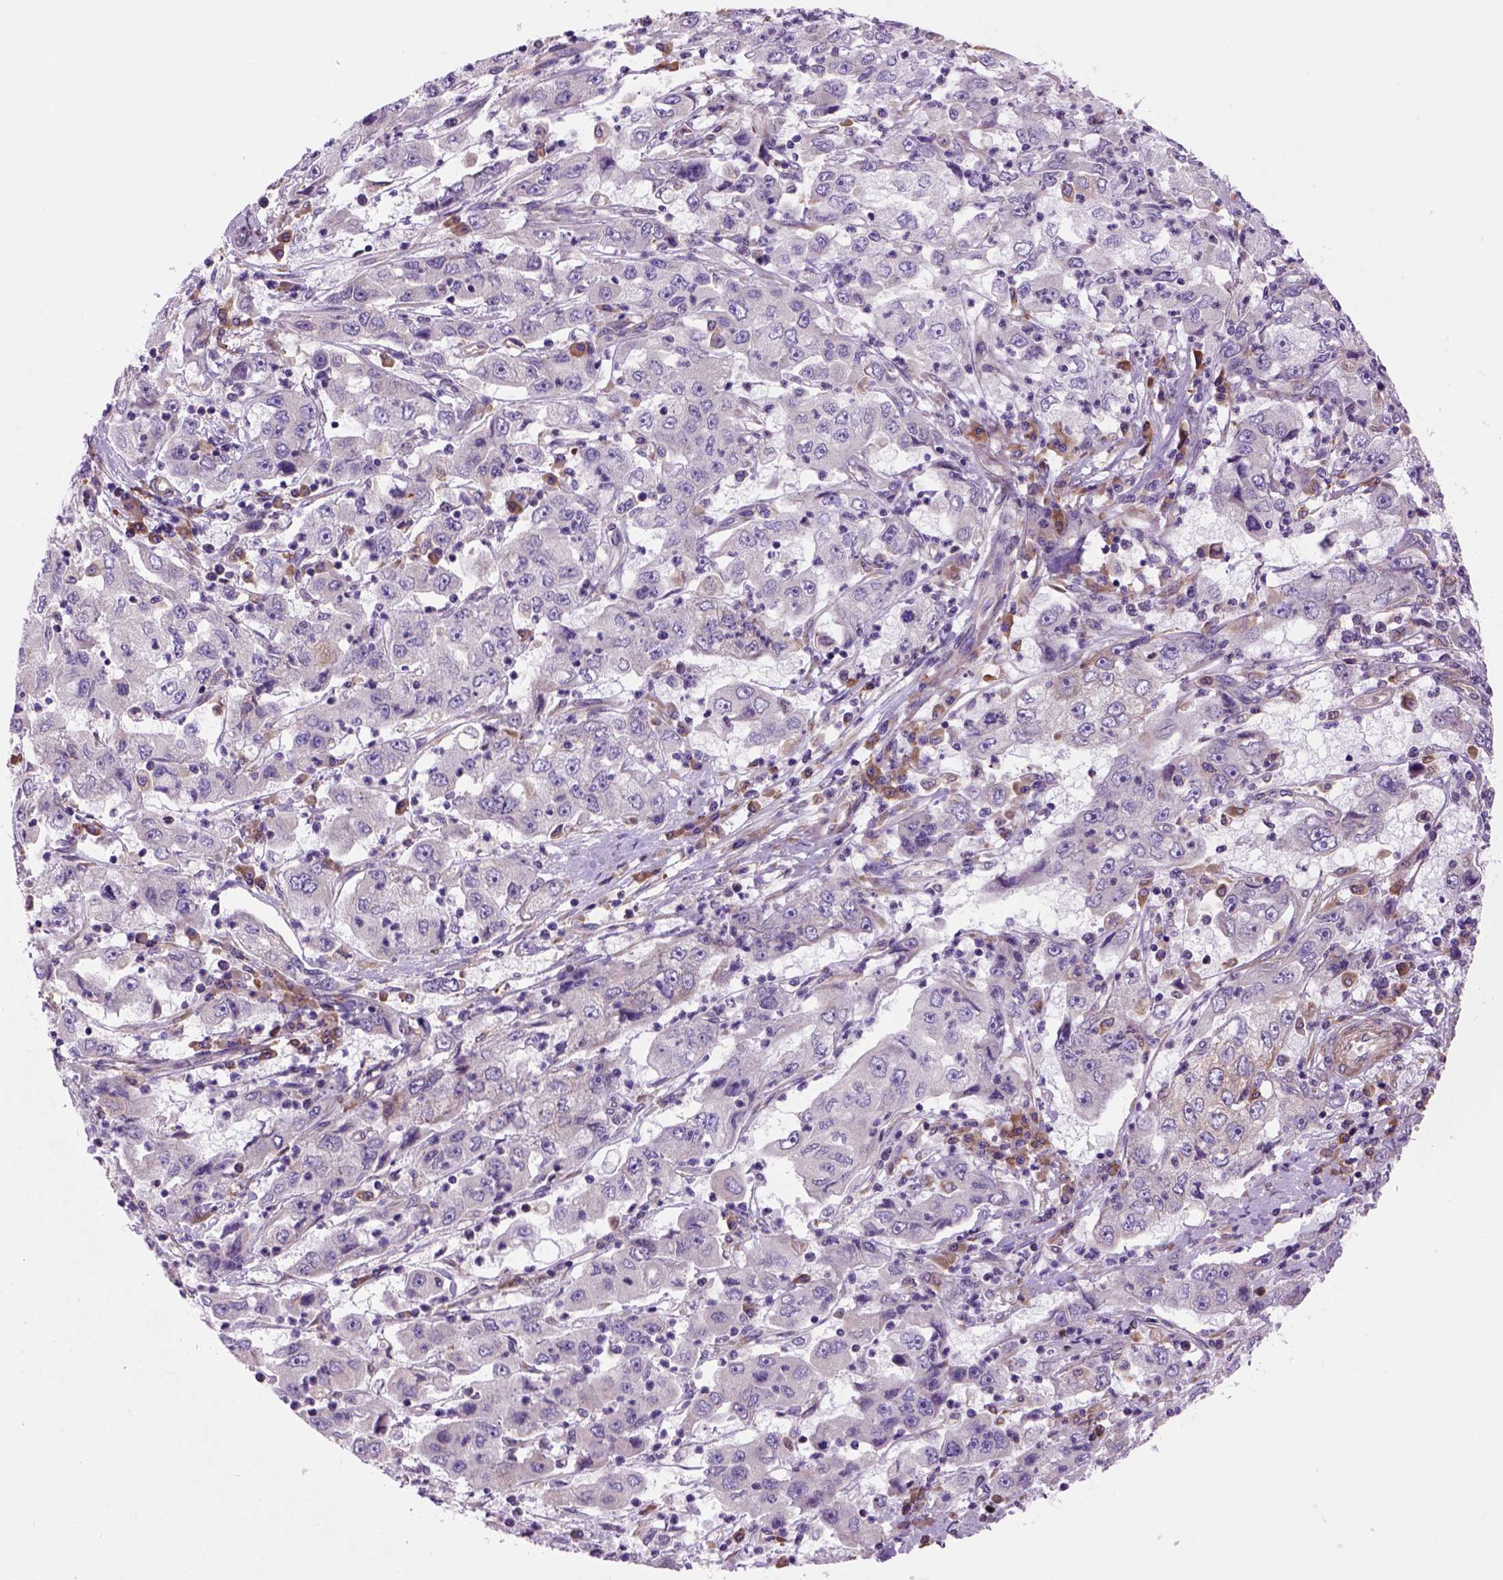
{"staining": {"intensity": "negative", "quantity": "none", "location": "none"}, "tissue": "cervical cancer", "cell_type": "Tumor cells", "image_type": "cancer", "snomed": [{"axis": "morphology", "description": "Squamous cell carcinoma, NOS"}, {"axis": "topography", "description": "Cervix"}], "caption": "The micrograph exhibits no significant expression in tumor cells of cervical cancer (squamous cell carcinoma).", "gene": "PIAS3", "patient": {"sex": "female", "age": 36}}